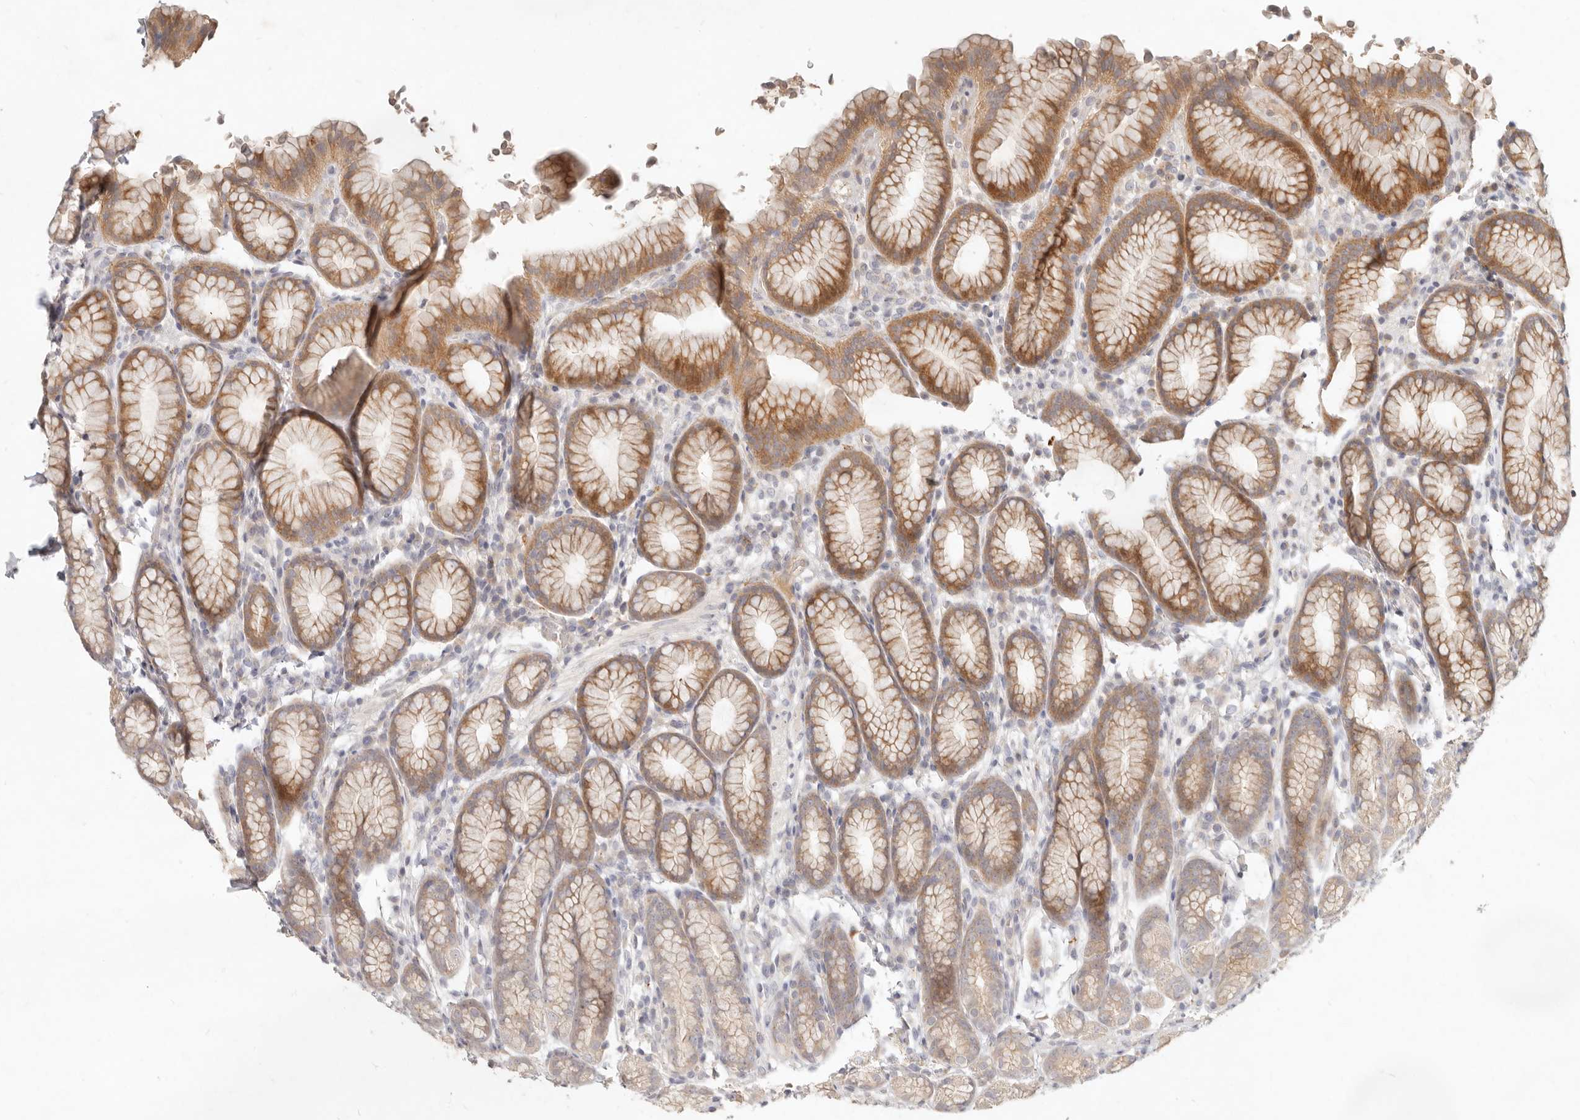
{"staining": {"intensity": "moderate", "quantity": ">75%", "location": "cytoplasmic/membranous"}, "tissue": "stomach", "cell_type": "Glandular cells", "image_type": "normal", "snomed": [{"axis": "morphology", "description": "Normal tissue, NOS"}, {"axis": "topography", "description": "Stomach"}], "caption": "This image displays immunohistochemistry staining of benign stomach, with medium moderate cytoplasmic/membranous staining in approximately >75% of glandular cells.", "gene": "UBXN11", "patient": {"sex": "male", "age": 42}}